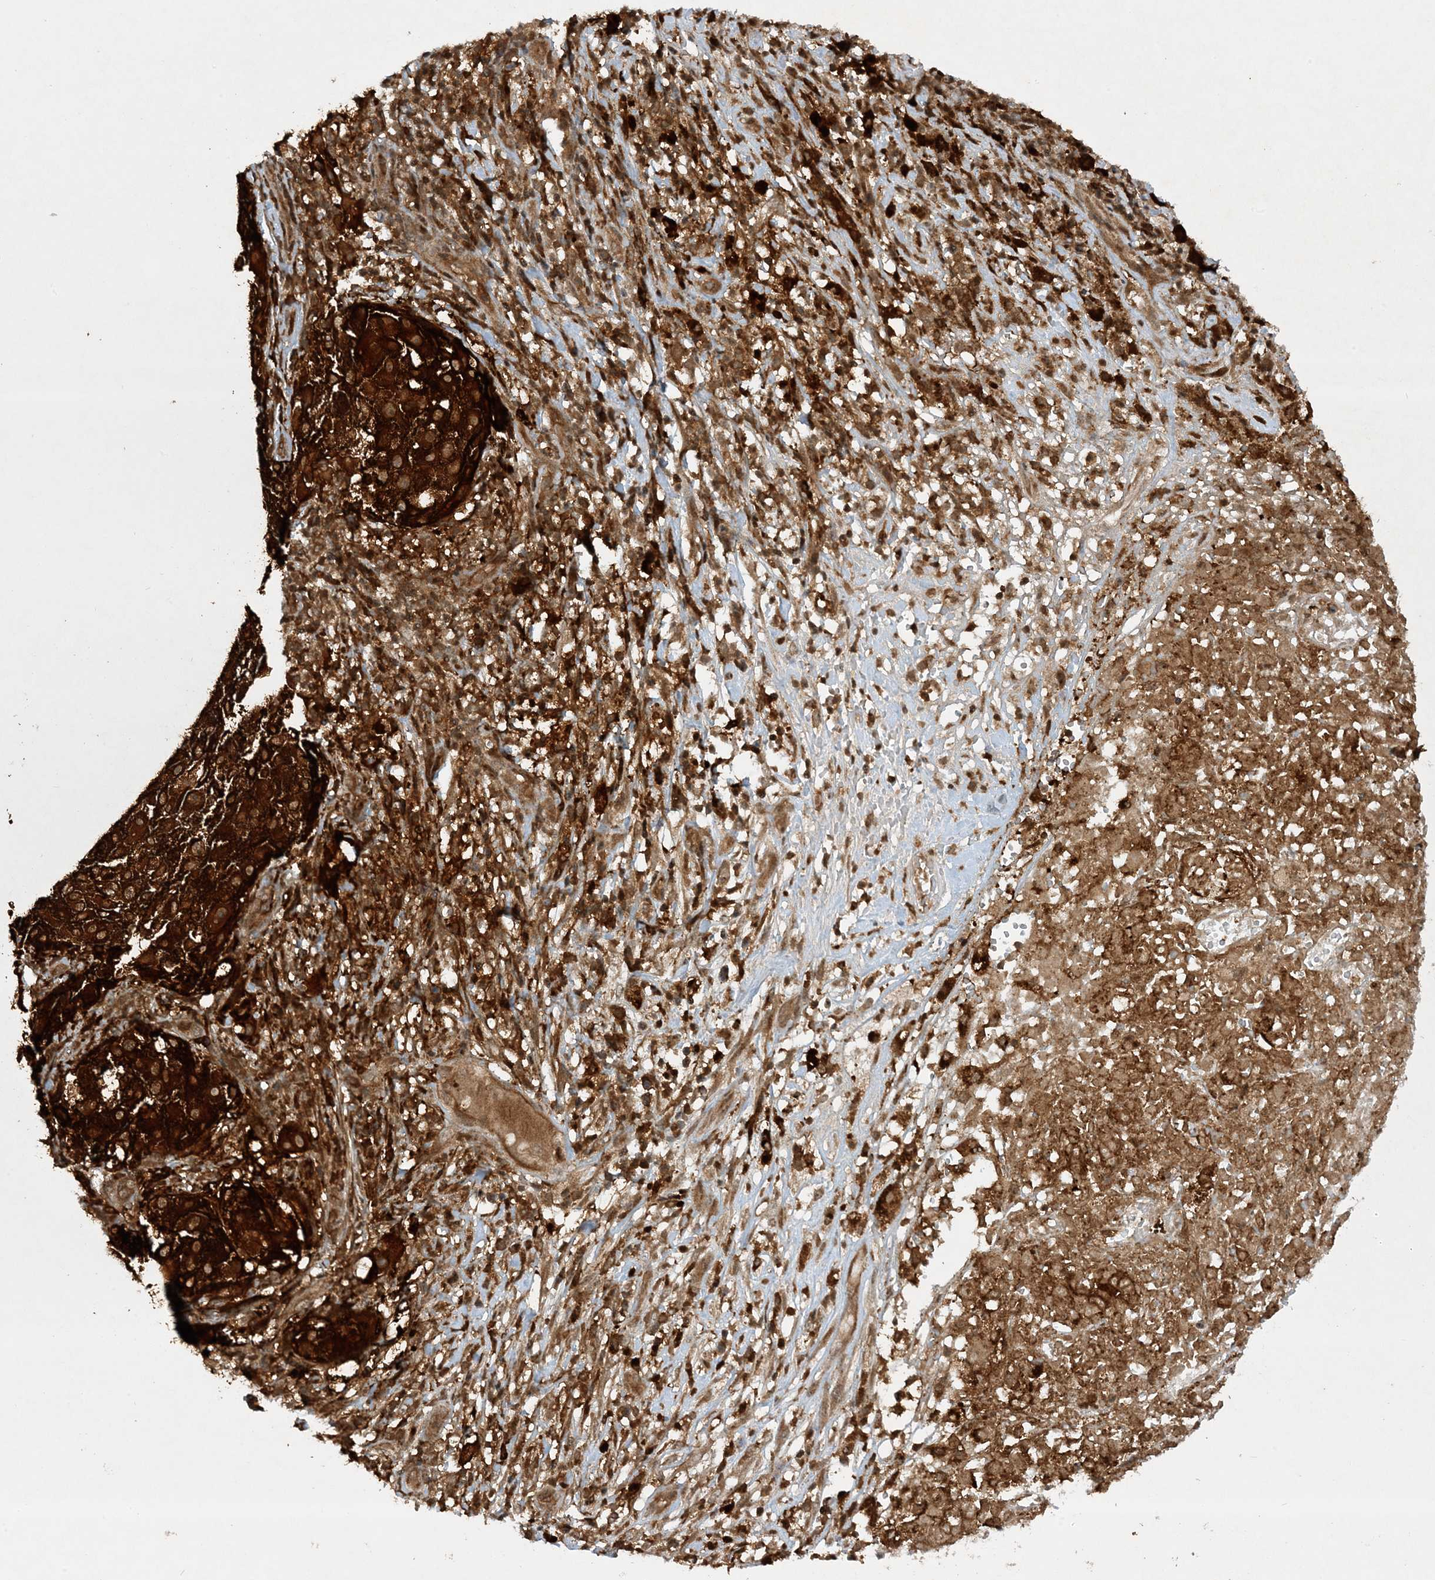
{"staining": {"intensity": "strong", "quantity": ">75%", "location": "cytoplasmic/membranous"}, "tissue": "melanoma", "cell_type": "Tumor cells", "image_type": "cancer", "snomed": [{"axis": "morphology", "description": "Necrosis, NOS"}, {"axis": "morphology", "description": "Malignant melanoma, NOS"}, {"axis": "topography", "description": "Skin"}], "caption": "This is a histology image of IHC staining of melanoma, which shows strong staining in the cytoplasmic/membranous of tumor cells.", "gene": "CERT1", "patient": {"sex": "female", "age": 87}}